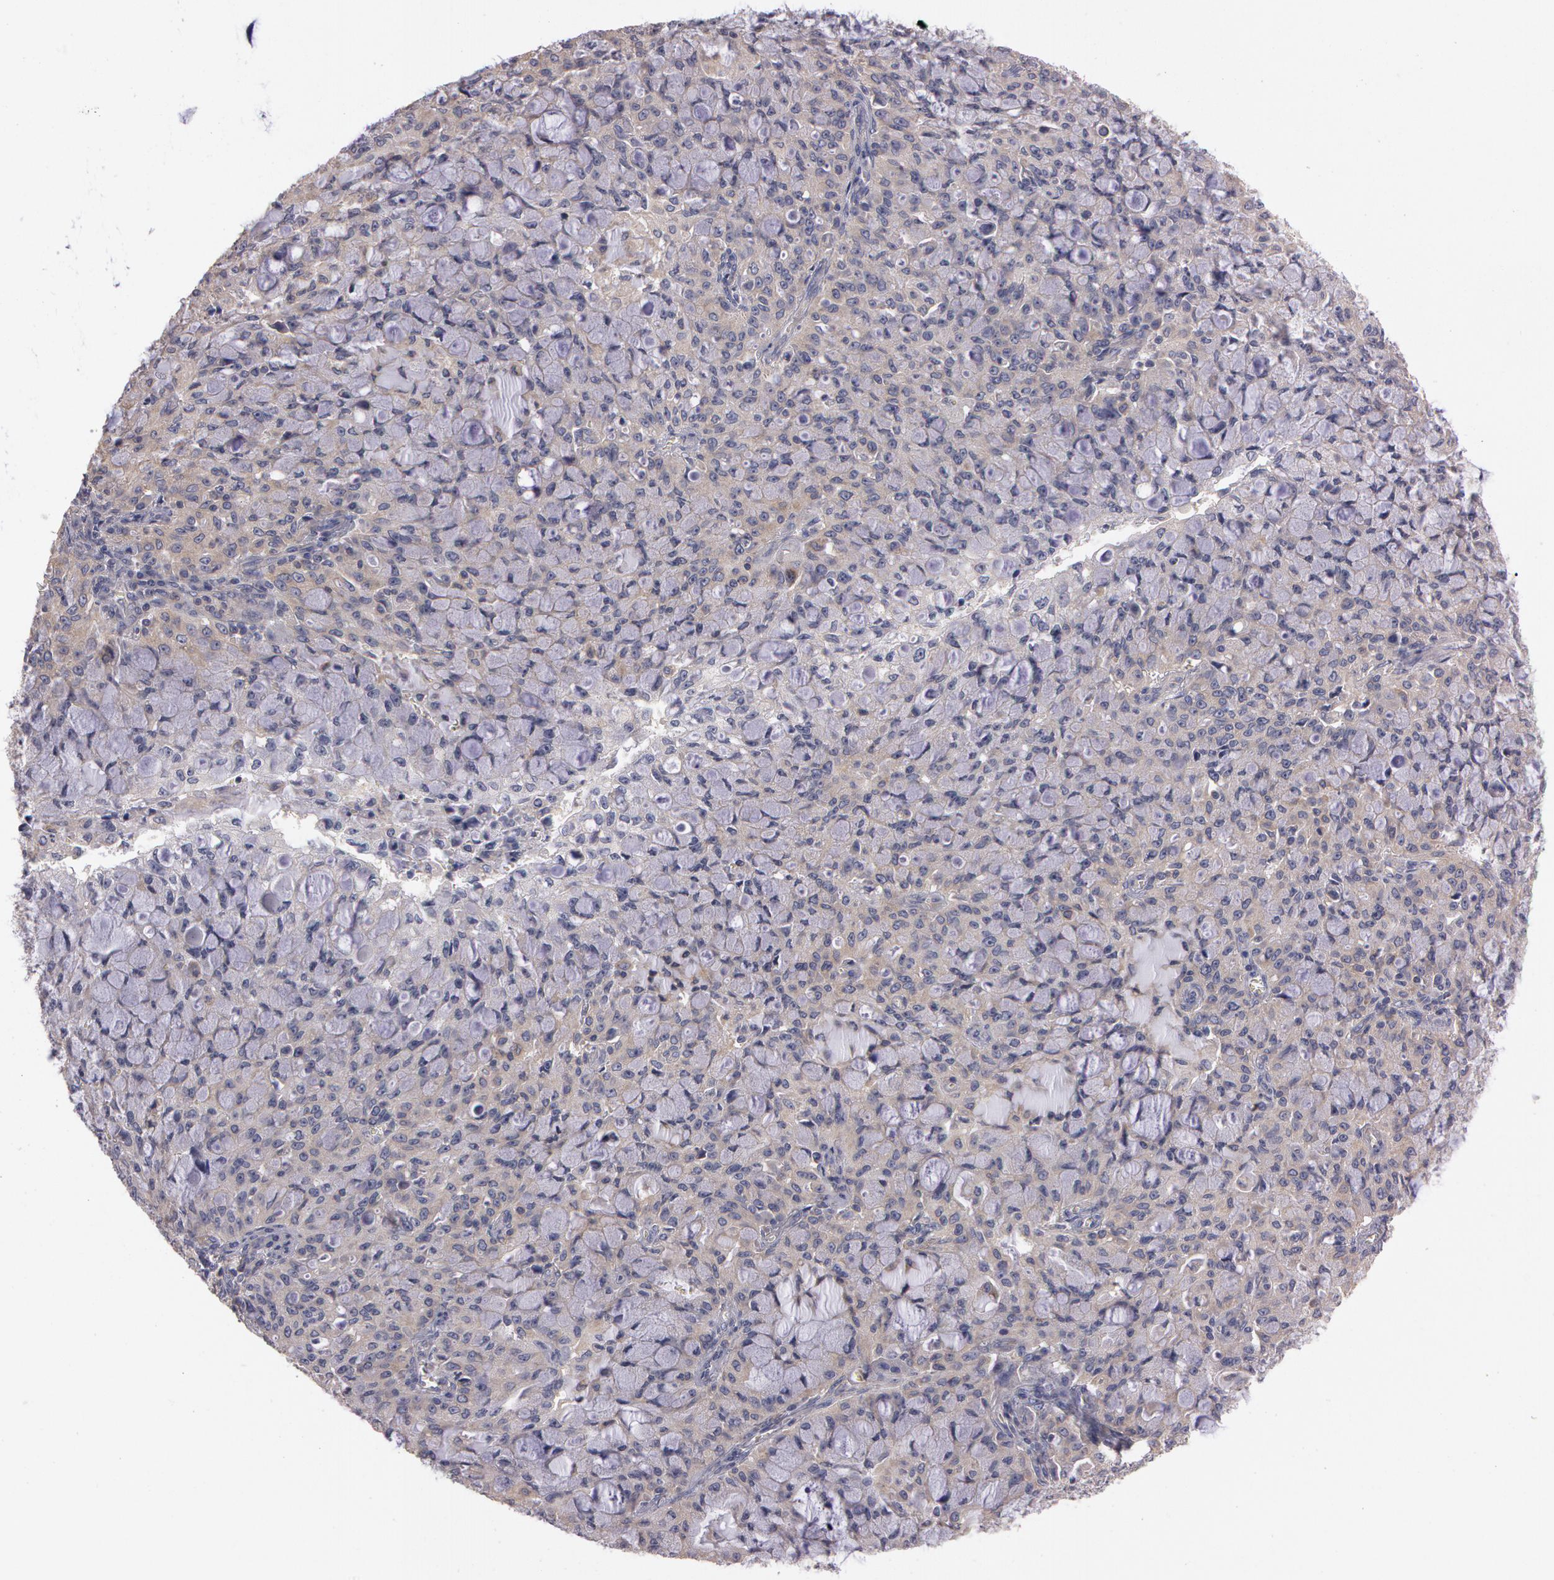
{"staining": {"intensity": "negative", "quantity": "none", "location": "none"}, "tissue": "lung cancer", "cell_type": "Tumor cells", "image_type": "cancer", "snomed": [{"axis": "morphology", "description": "Adenocarcinoma, NOS"}, {"axis": "topography", "description": "Lung"}], "caption": "Tumor cells are negative for protein expression in human lung cancer (adenocarcinoma). Brightfield microscopy of IHC stained with DAB (3,3'-diaminobenzidine) (brown) and hematoxylin (blue), captured at high magnification.", "gene": "NEK9", "patient": {"sex": "female", "age": 44}}